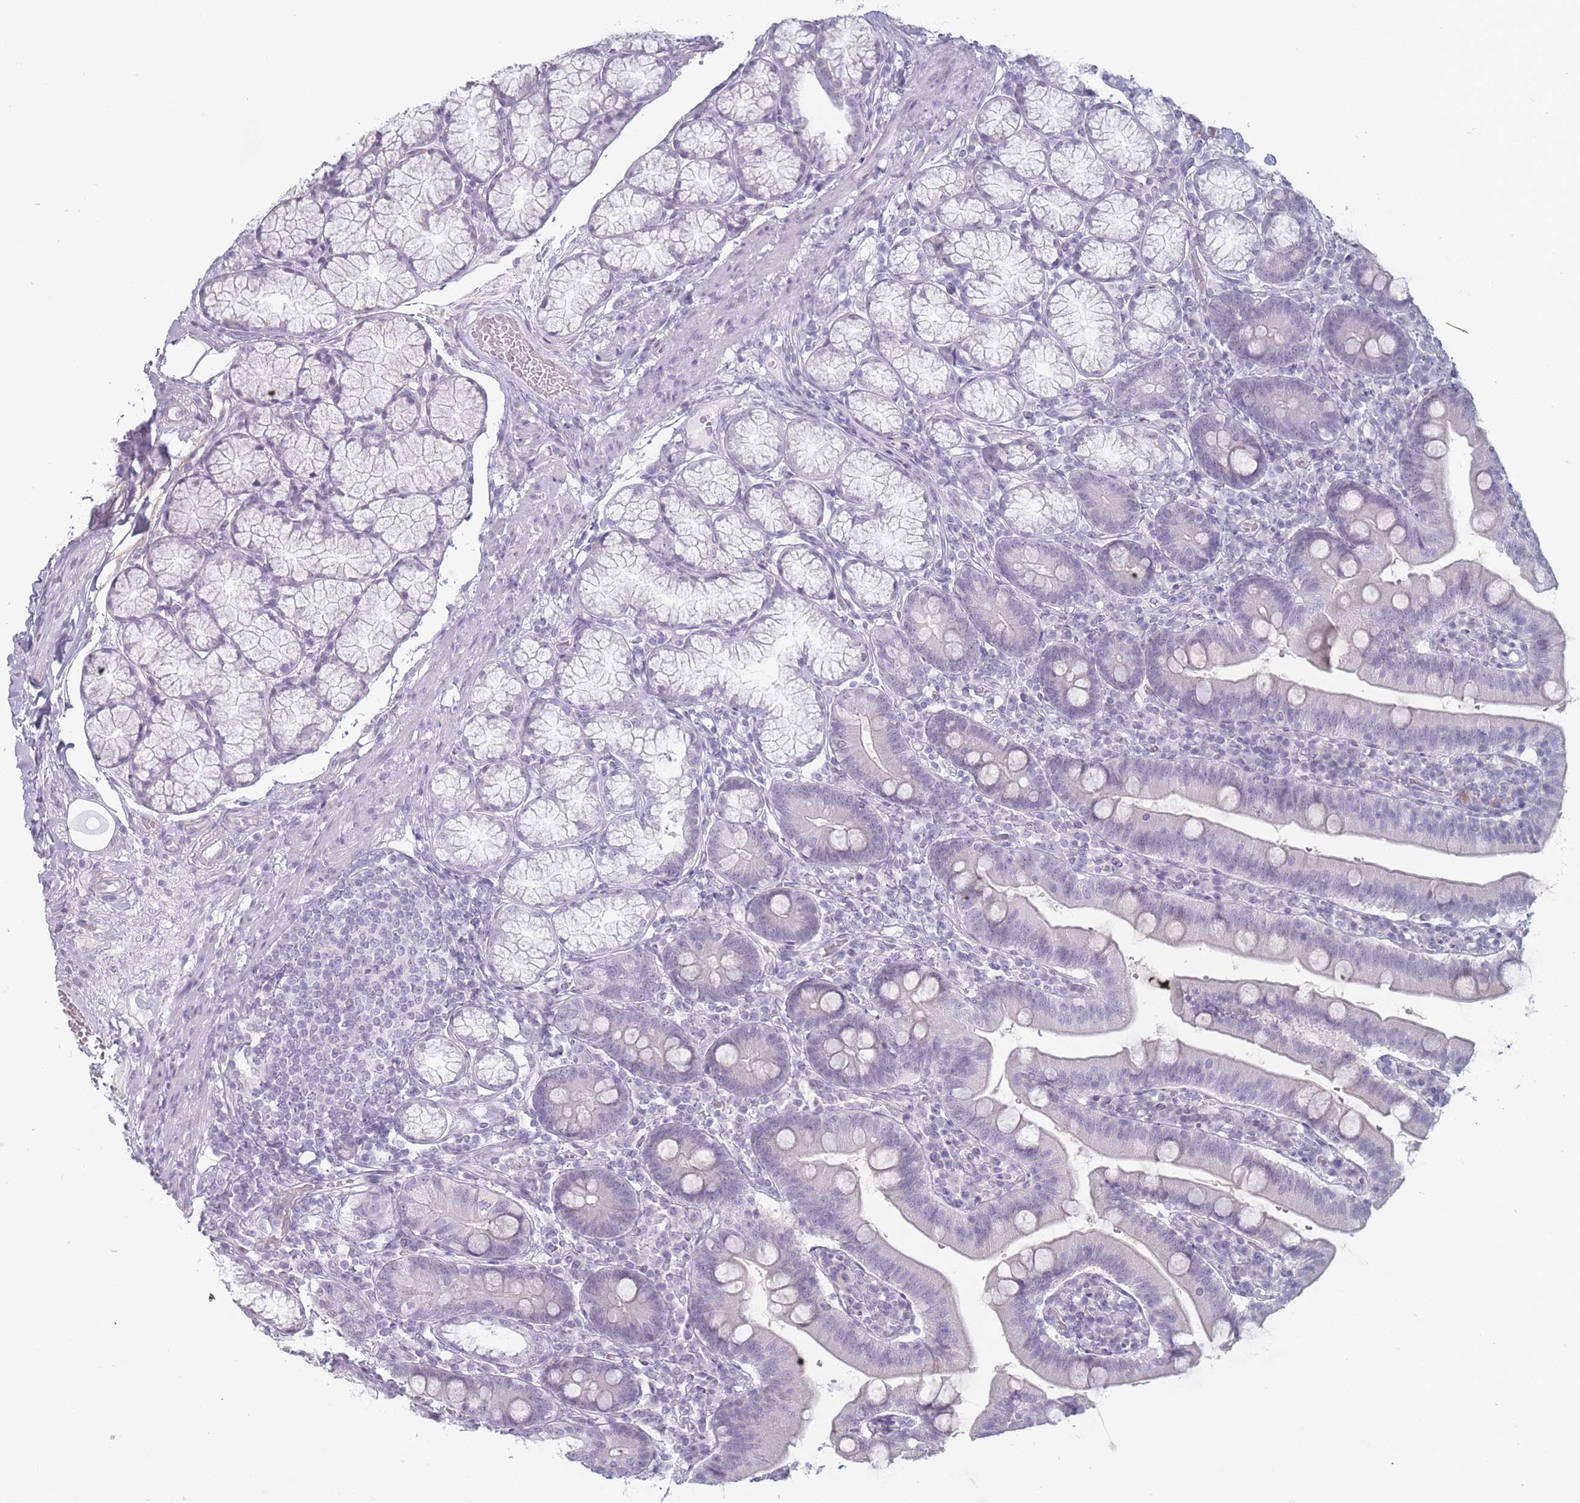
{"staining": {"intensity": "negative", "quantity": "none", "location": "none"}, "tissue": "duodenum", "cell_type": "Glandular cells", "image_type": "normal", "snomed": [{"axis": "morphology", "description": "Normal tissue, NOS"}, {"axis": "topography", "description": "Duodenum"}], "caption": "IHC photomicrograph of normal duodenum stained for a protein (brown), which exhibits no positivity in glandular cells.", "gene": "ROS1", "patient": {"sex": "female", "age": 67}}